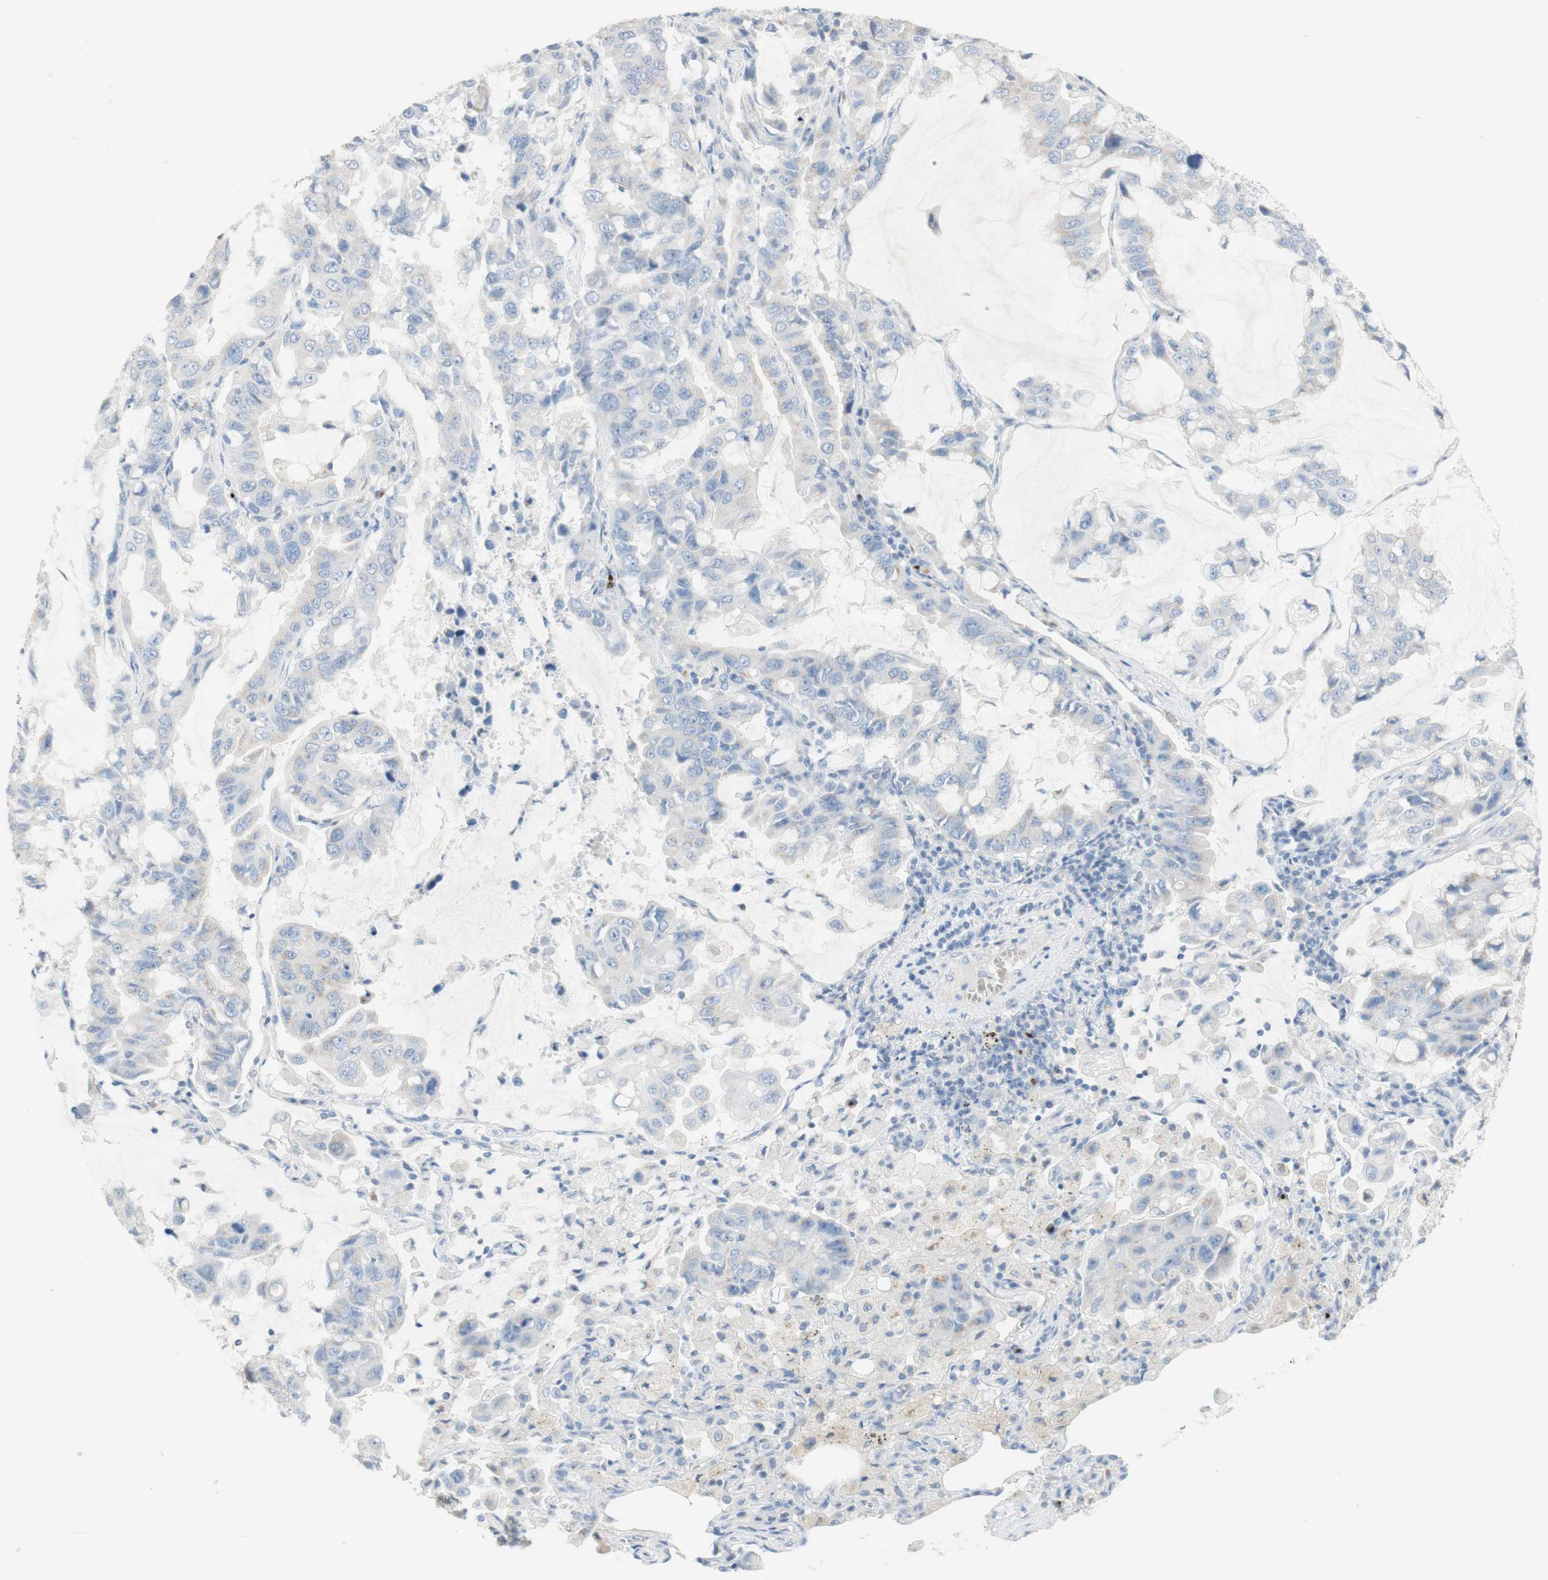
{"staining": {"intensity": "moderate", "quantity": "<25%", "location": "cytoplasmic/membranous"}, "tissue": "lung cancer", "cell_type": "Tumor cells", "image_type": "cancer", "snomed": [{"axis": "morphology", "description": "Adenocarcinoma, NOS"}, {"axis": "topography", "description": "Lung"}], "caption": "Protein staining shows moderate cytoplasmic/membranous expression in approximately <25% of tumor cells in lung cancer. The staining is performed using DAB brown chromogen to label protein expression. The nuclei are counter-stained blue using hematoxylin.", "gene": "MANEA", "patient": {"sex": "male", "age": 64}}